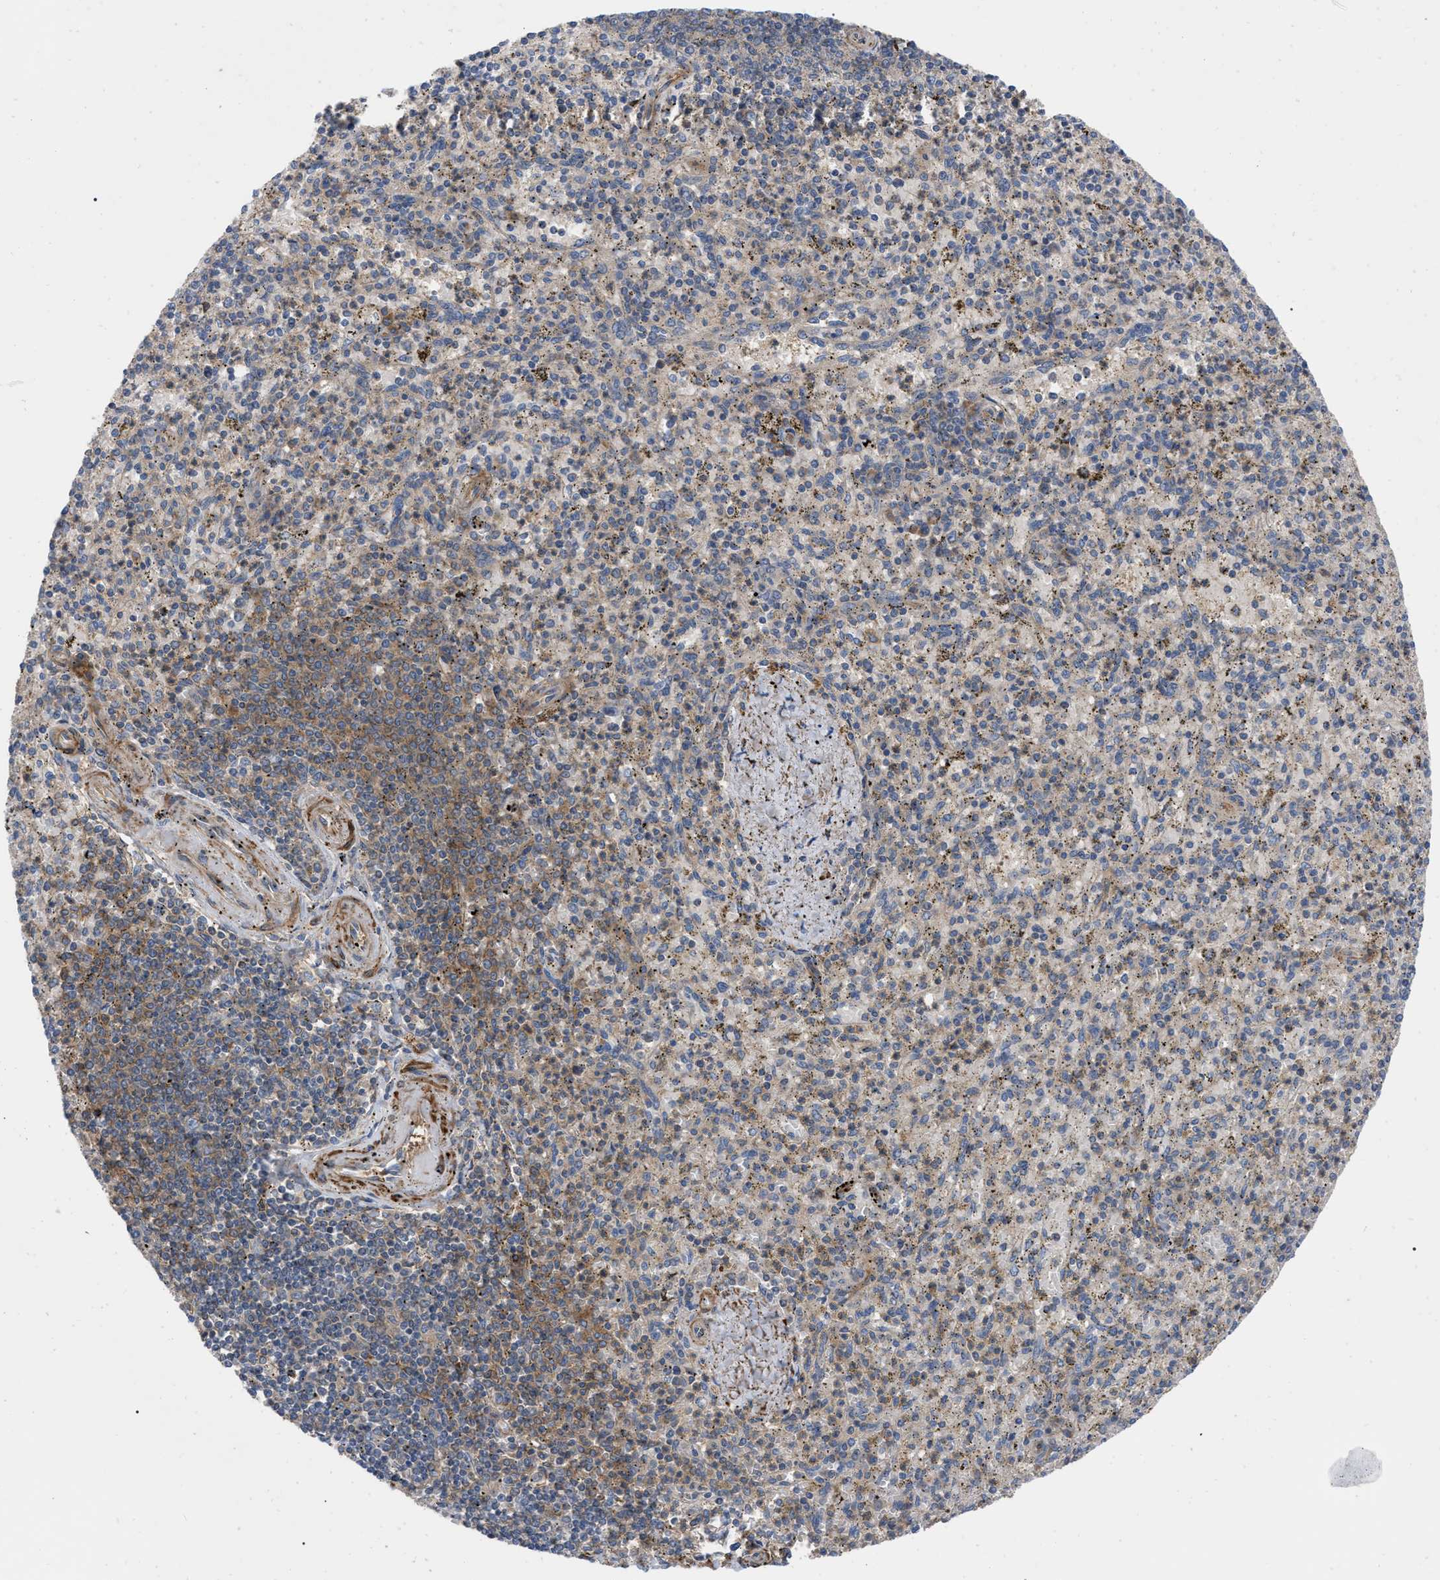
{"staining": {"intensity": "moderate", "quantity": "25%-75%", "location": "cytoplasmic/membranous"}, "tissue": "spleen", "cell_type": "Cells in red pulp", "image_type": "normal", "snomed": [{"axis": "morphology", "description": "Normal tissue, NOS"}, {"axis": "topography", "description": "Spleen"}], "caption": "Immunohistochemical staining of benign spleen reveals medium levels of moderate cytoplasmic/membranous positivity in approximately 25%-75% of cells in red pulp. (DAB = brown stain, brightfield microscopy at high magnification).", "gene": "RABEP1", "patient": {"sex": "male", "age": 72}}